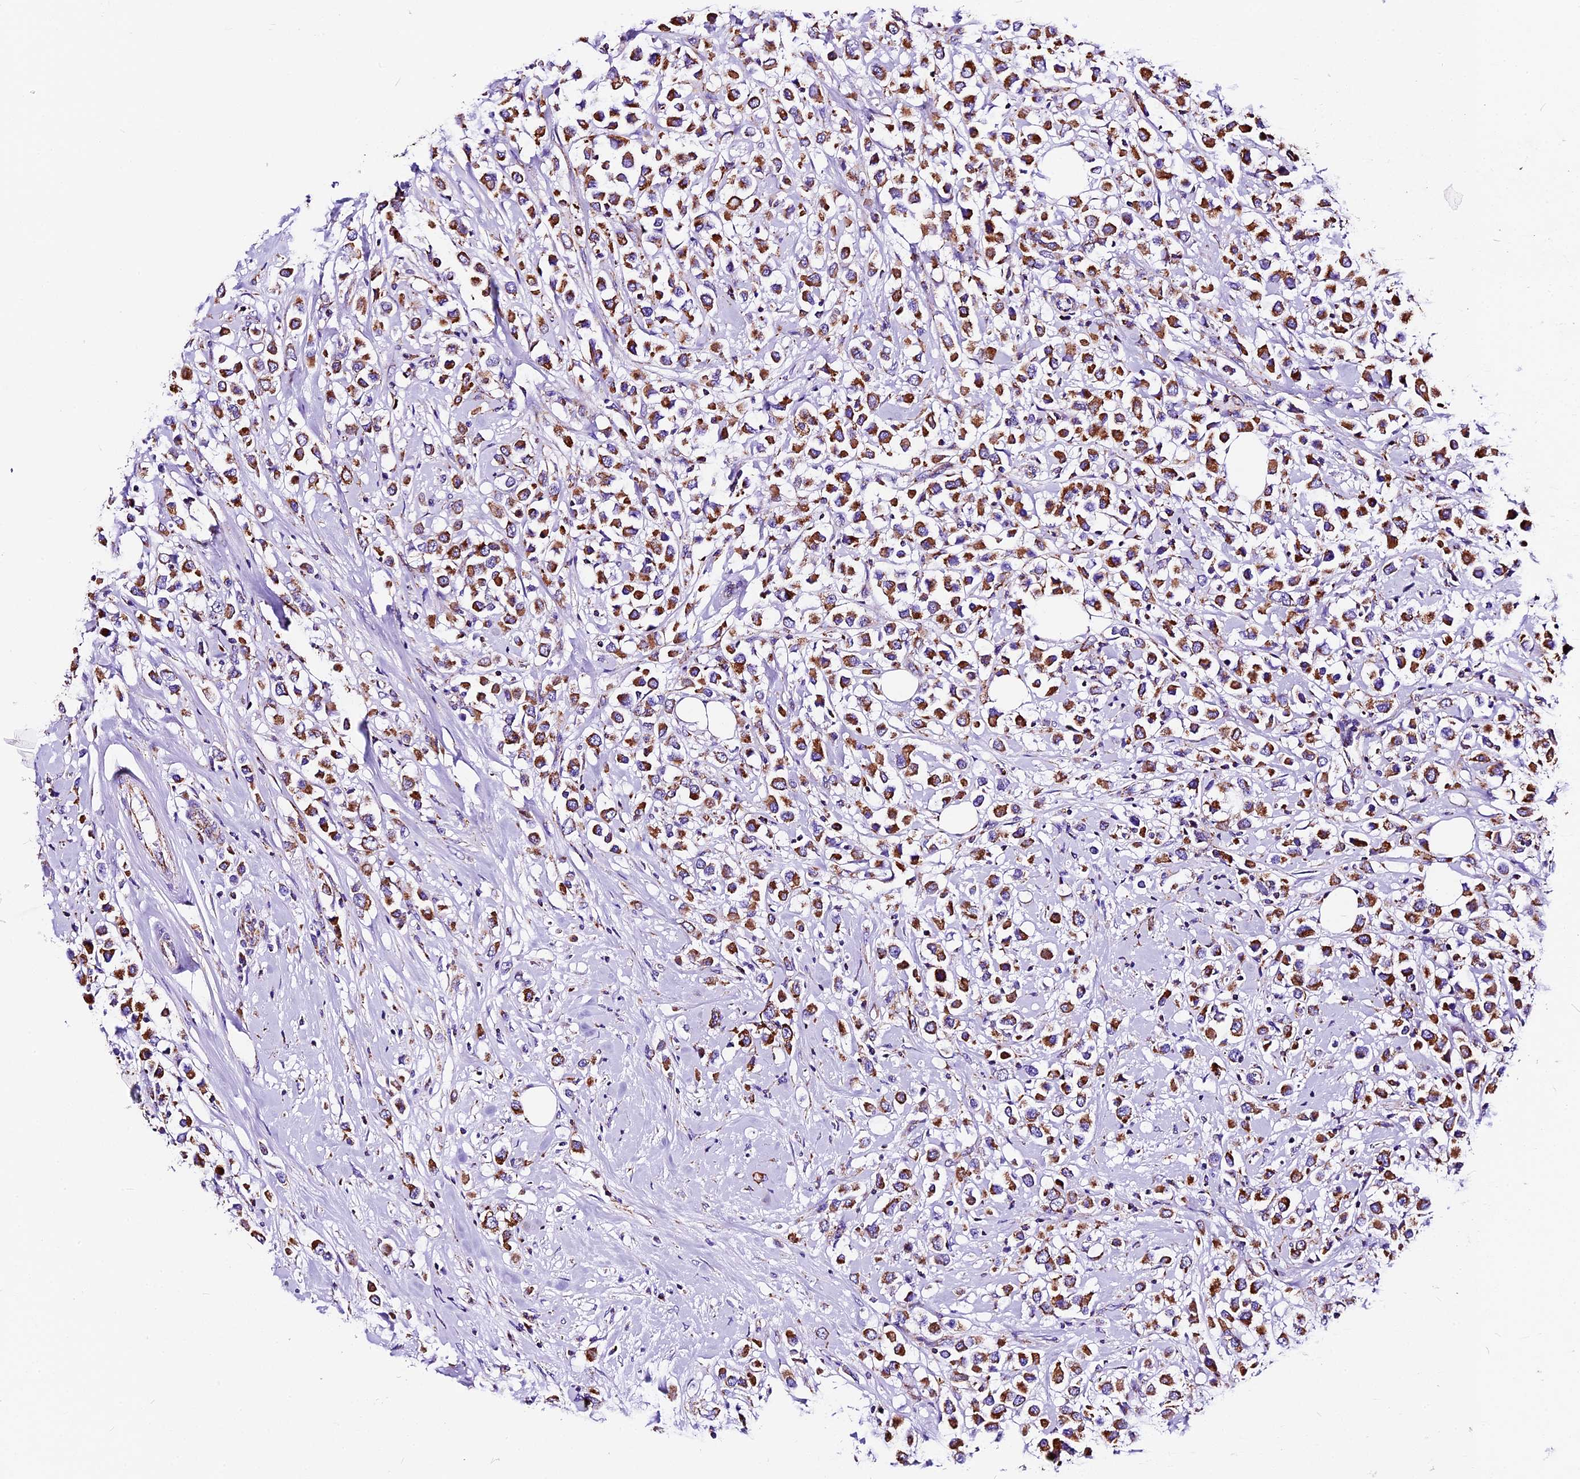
{"staining": {"intensity": "strong", "quantity": ">75%", "location": "cytoplasmic/membranous"}, "tissue": "breast cancer", "cell_type": "Tumor cells", "image_type": "cancer", "snomed": [{"axis": "morphology", "description": "Duct carcinoma"}, {"axis": "topography", "description": "Breast"}], "caption": "DAB immunohistochemical staining of human breast cancer exhibits strong cytoplasmic/membranous protein positivity in approximately >75% of tumor cells.", "gene": "DCAF5", "patient": {"sex": "female", "age": 61}}